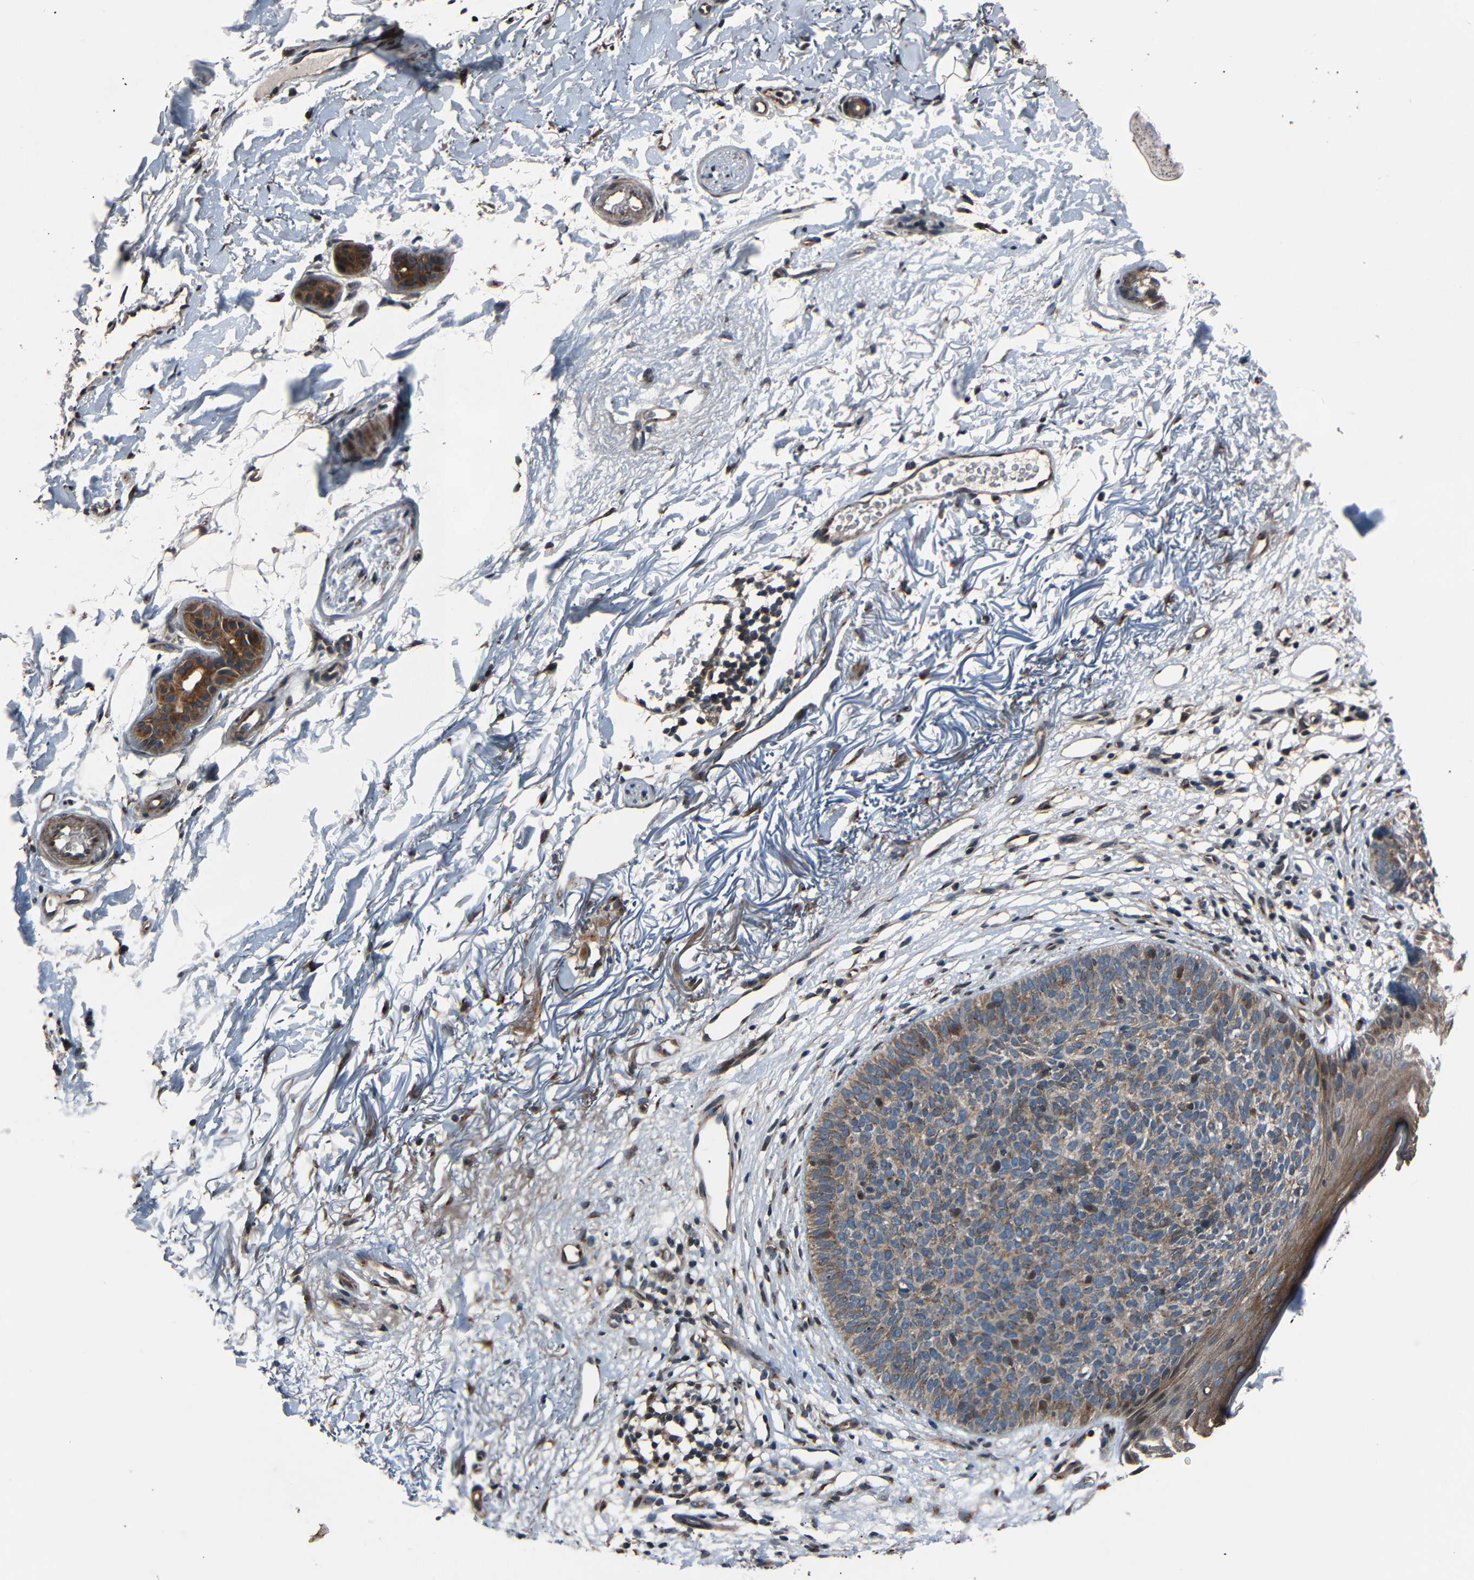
{"staining": {"intensity": "weak", "quantity": ">75%", "location": "cytoplasmic/membranous"}, "tissue": "skin cancer", "cell_type": "Tumor cells", "image_type": "cancer", "snomed": [{"axis": "morphology", "description": "Basal cell carcinoma"}, {"axis": "topography", "description": "Skin"}], "caption": "Immunohistochemistry (IHC) of human skin cancer demonstrates low levels of weak cytoplasmic/membranous expression in about >75% of tumor cells.", "gene": "AKAP9", "patient": {"sex": "female", "age": 70}}